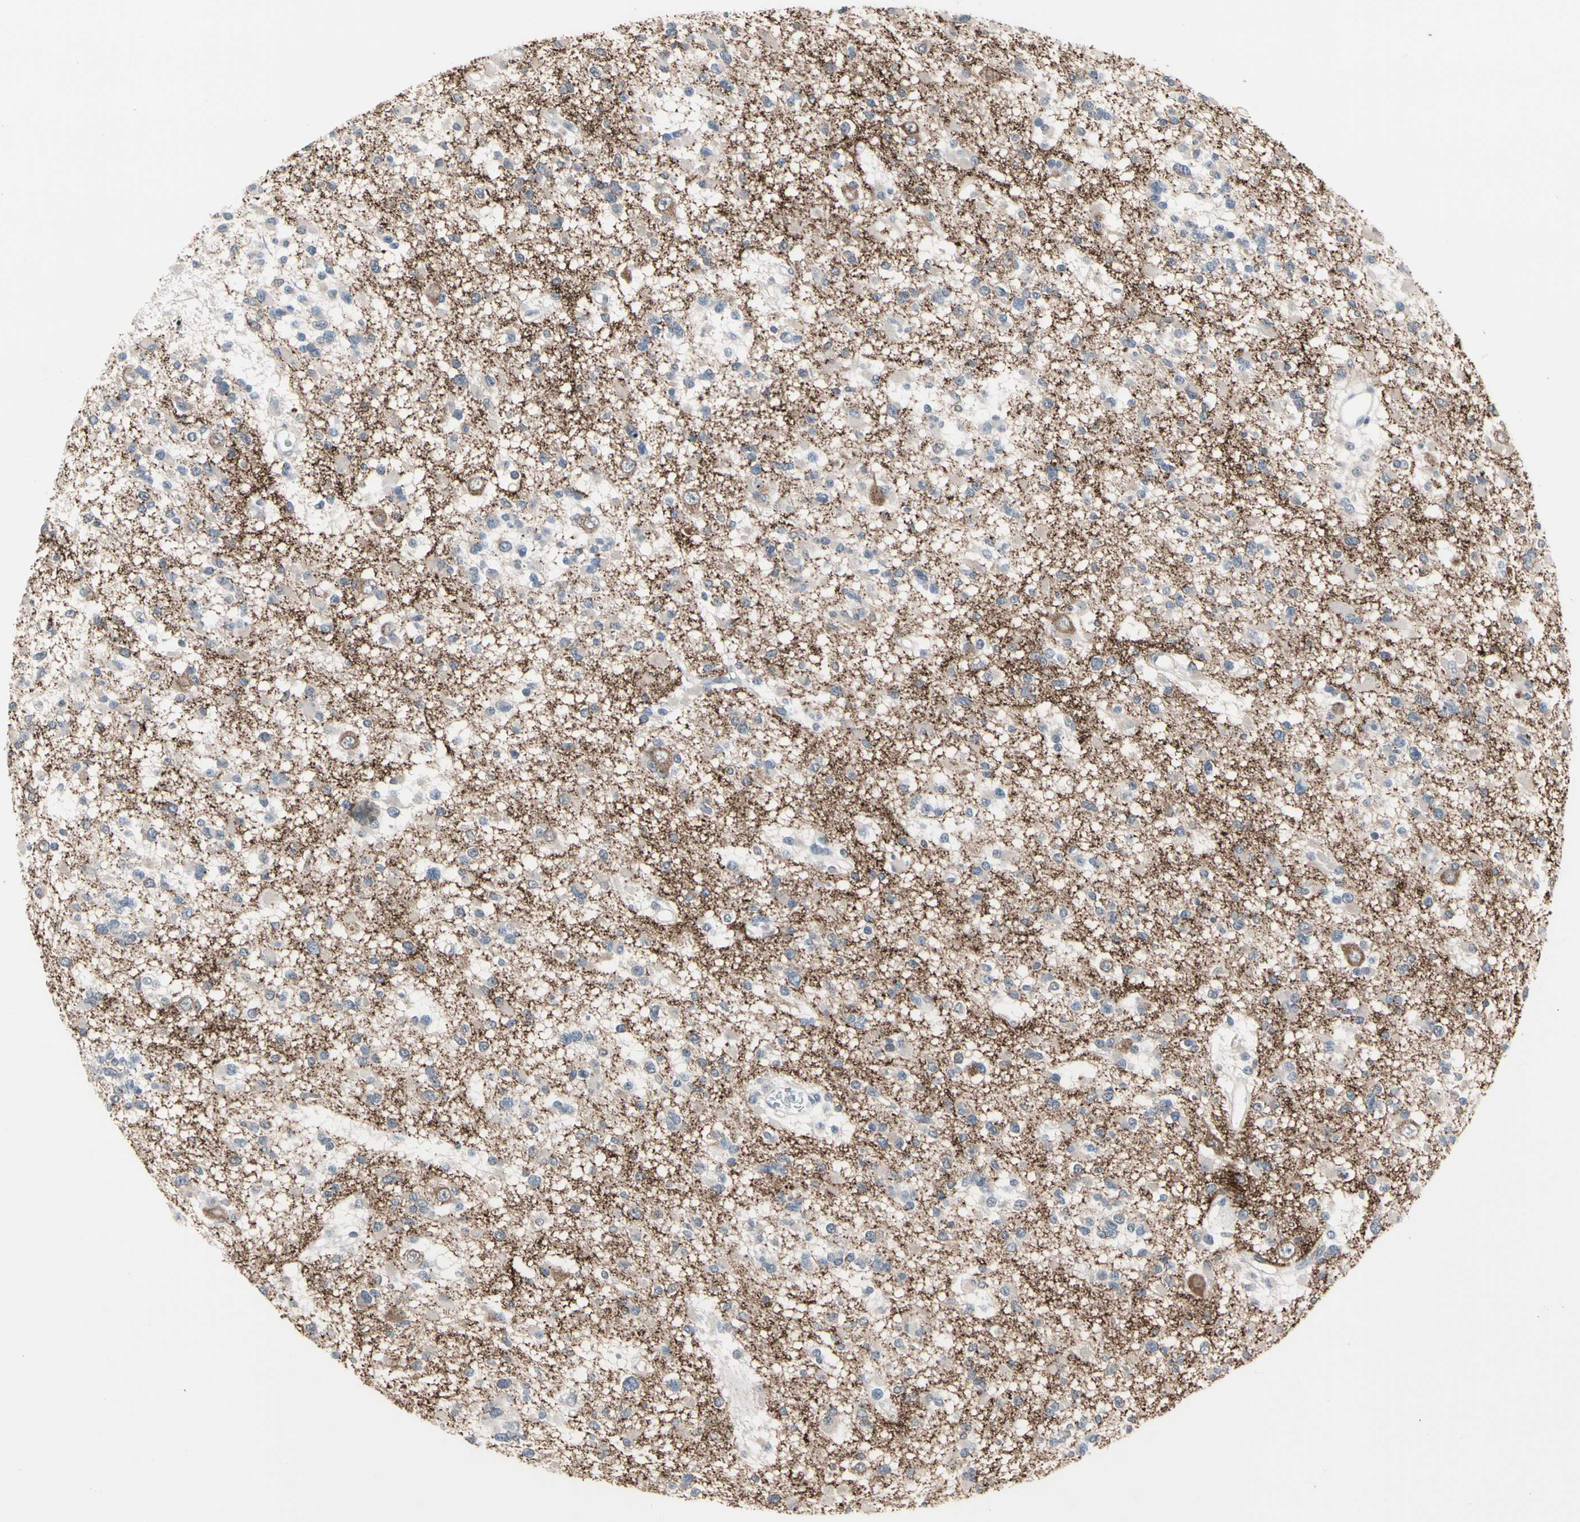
{"staining": {"intensity": "weak", "quantity": ">75%", "location": "cytoplasmic/membranous"}, "tissue": "glioma", "cell_type": "Tumor cells", "image_type": "cancer", "snomed": [{"axis": "morphology", "description": "Glioma, malignant, Low grade"}, {"axis": "topography", "description": "Brain"}], "caption": "Protein staining of glioma tissue reveals weak cytoplasmic/membranous positivity in approximately >75% of tumor cells. The staining is performed using DAB brown chromogen to label protein expression. The nuclei are counter-stained blue using hematoxylin.", "gene": "SV2A", "patient": {"sex": "female", "age": 22}}